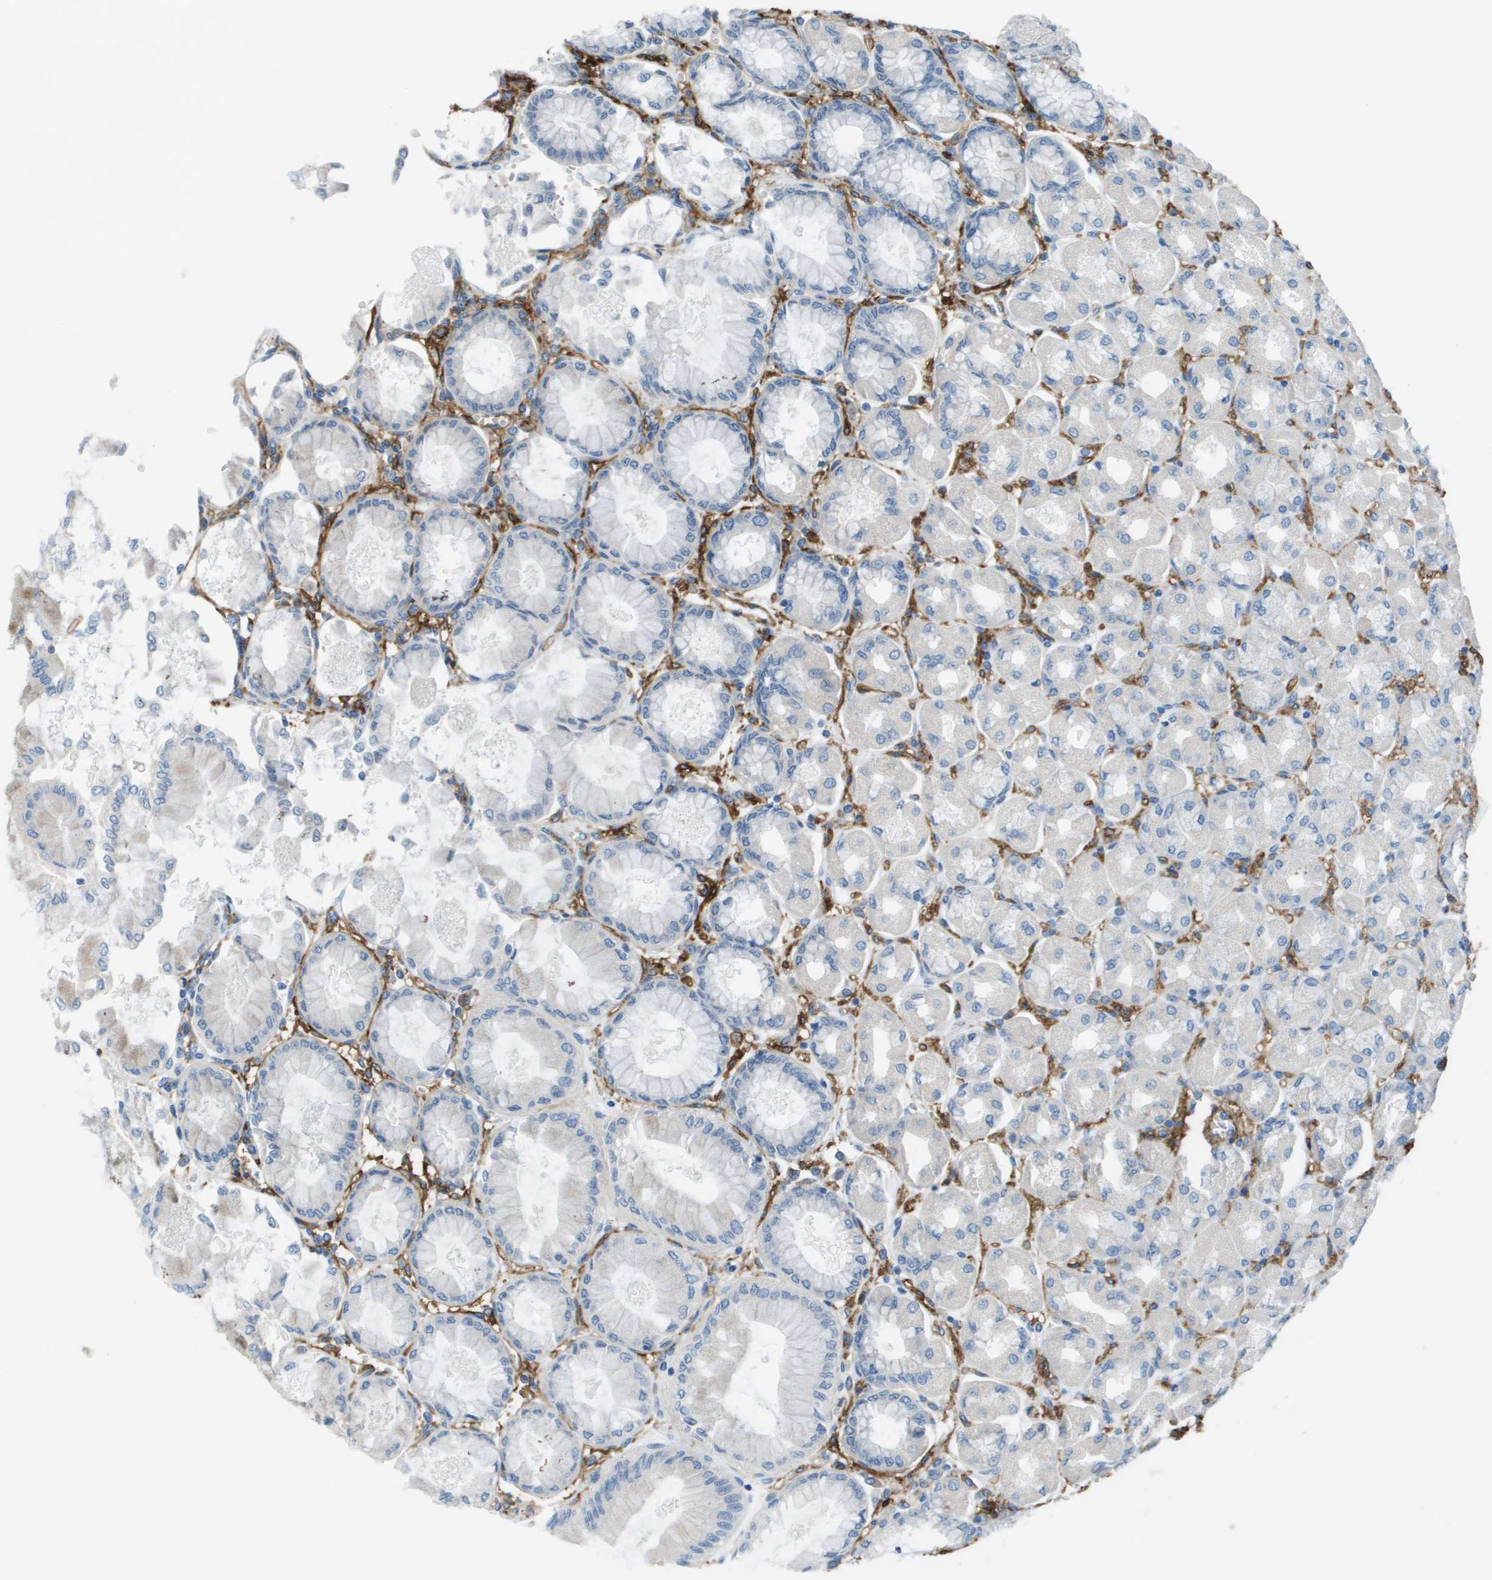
{"staining": {"intensity": "negative", "quantity": "none", "location": "none"}, "tissue": "stomach", "cell_type": "Glandular cells", "image_type": "normal", "snomed": [{"axis": "morphology", "description": "Normal tissue, NOS"}, {"axis": "topography", "description": "Stomach, upper"}], "caption": "Immunohistochemistry histopathology image of benign stomach: stomach stained with DAB (3,3'-diaminobenzidine) exhibits no significant protein staining in glandular cells. (DAB (3,3'-diaminobenzidine) IHC, high magnification).", "gene": "ZBTB43", "patient": {"sex": "female", "age": 56}}